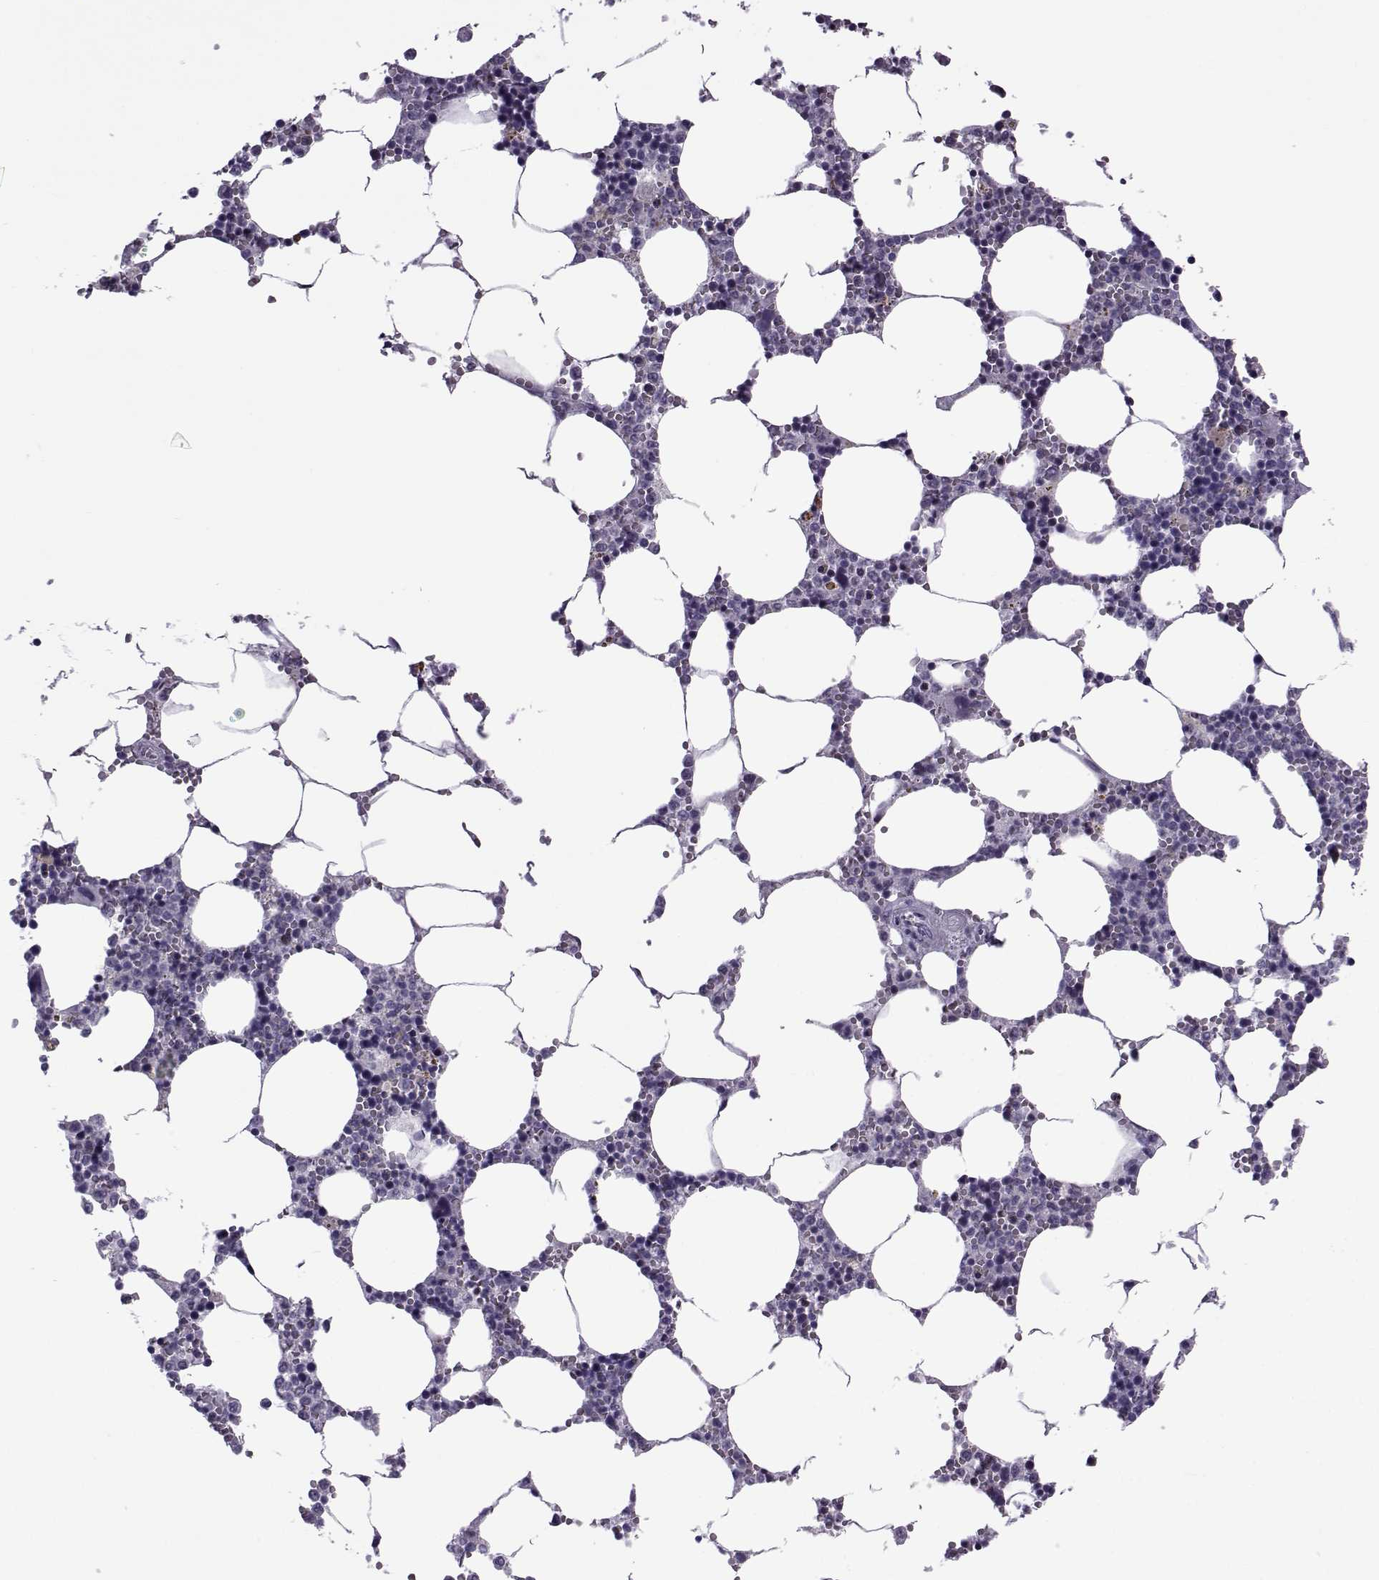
{"staining": {"intensity": "negative", "quantity": "none", "location": "none"}, "tissue": "bone marrow", "cell_type": "Hematopoietic cells", "image_type": "normal", "snomed": [{"axis": "morphology", "description": "Normal tissue, NOS"}, {"axis": "topography", "description": "Bone marrow"}], "caption": "Bone marrow was stained to show a protein in brown. There is no significant expression in hematopoietic cells. (Brightfield microscopy of DAB (3,3'-diaminobenzidine) immunohistochemistry (IHC) at high magnification).", "gene": "OIP5", "patient": {"sex": "female", "age": 64}}